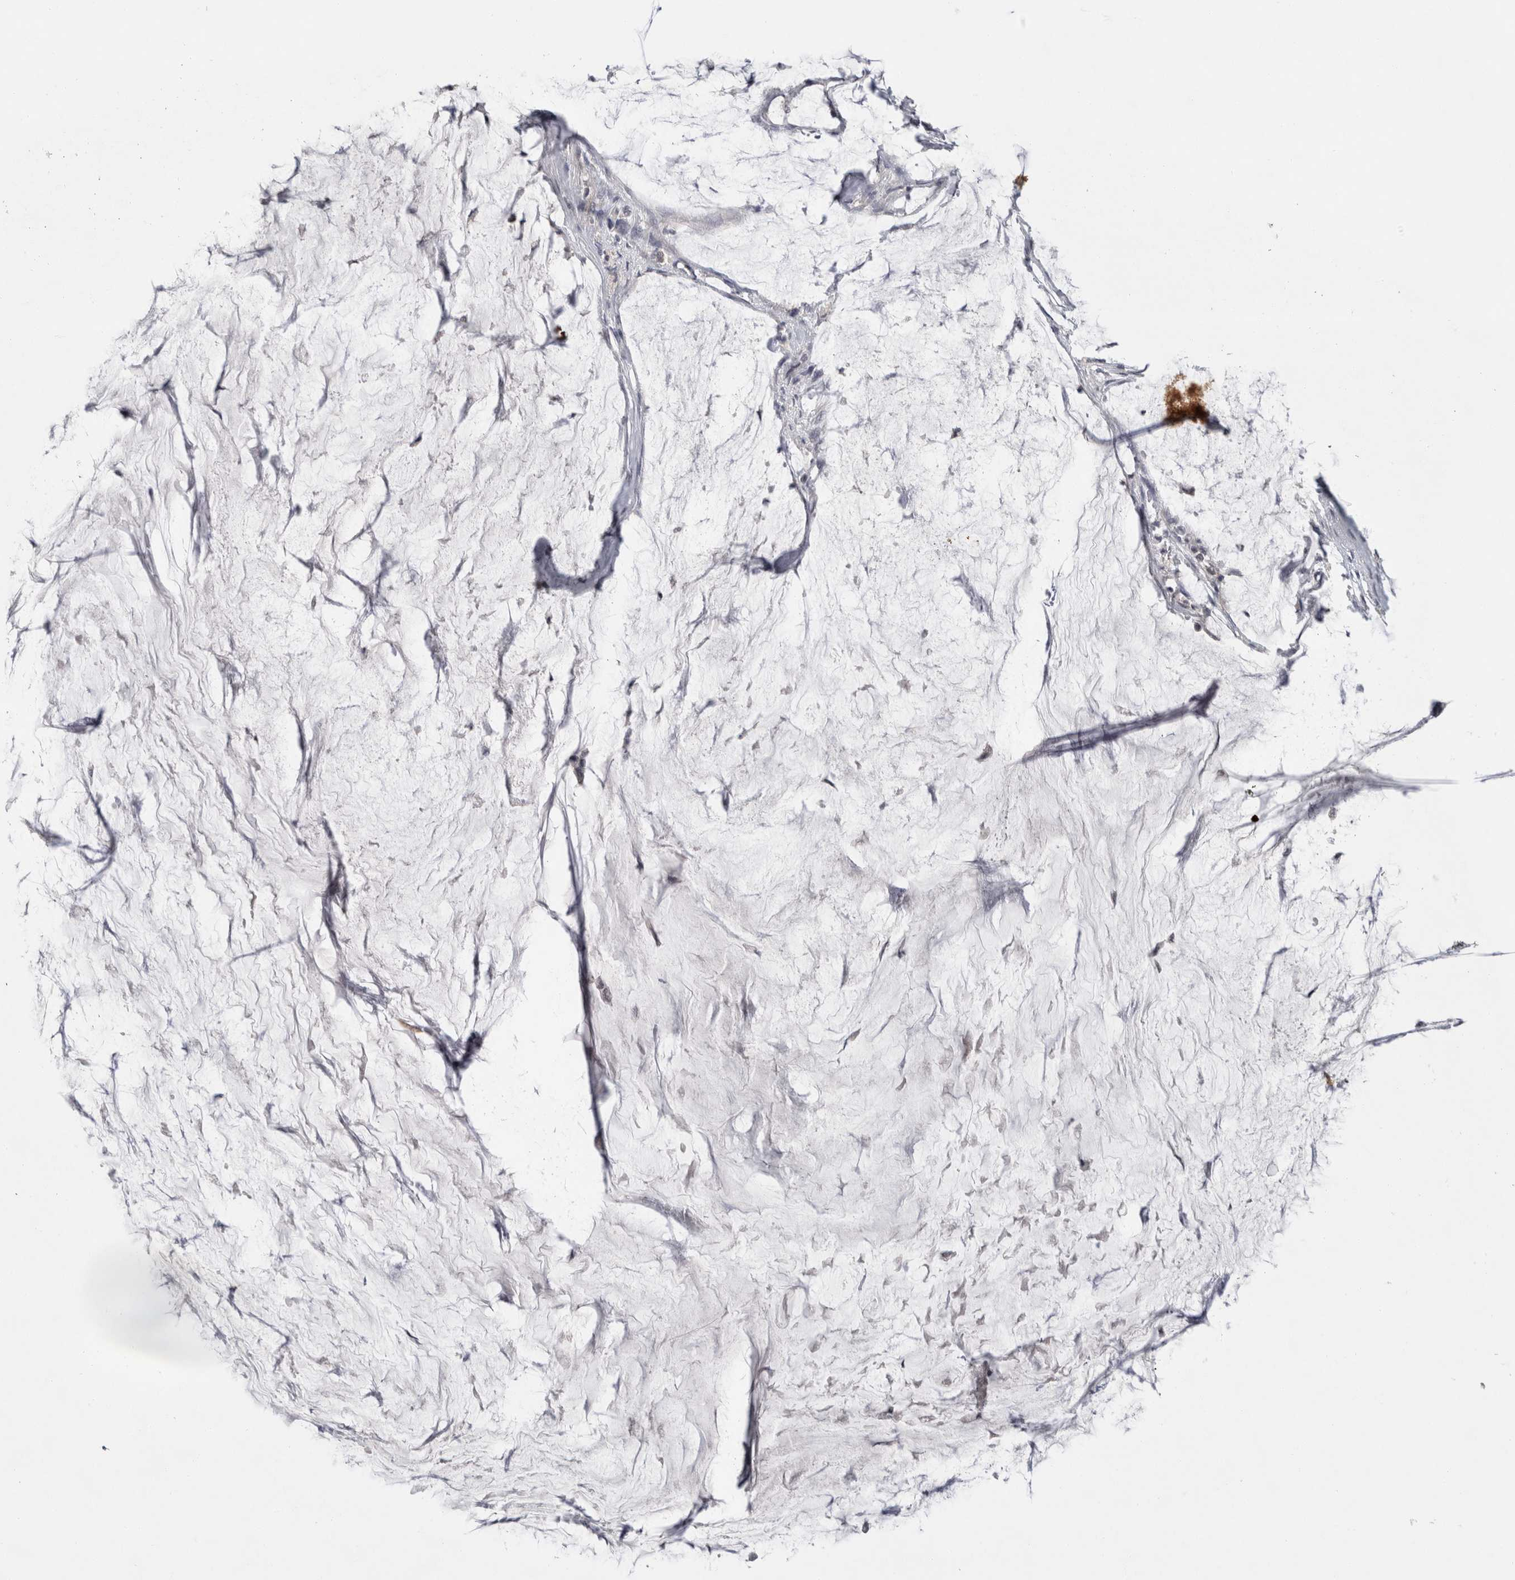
{"staining": {"intensity": "negative", "quantity": "none", "location": "none"}, "tissue": "pancreatic cancer", "cell_type": "Tumor cells", "image_type": "cancer", "snomed": [{"axis": "morphology", "description": "Adenocarcinoma, NOS"}, {"axis": "topography", "description": "Pancreas"}], "caption": "Image shows no significant protein staining in tumor cells of pancreatic cancer.", "gene": "RBM28", "patient": {"sex": "male", "age": 41}}